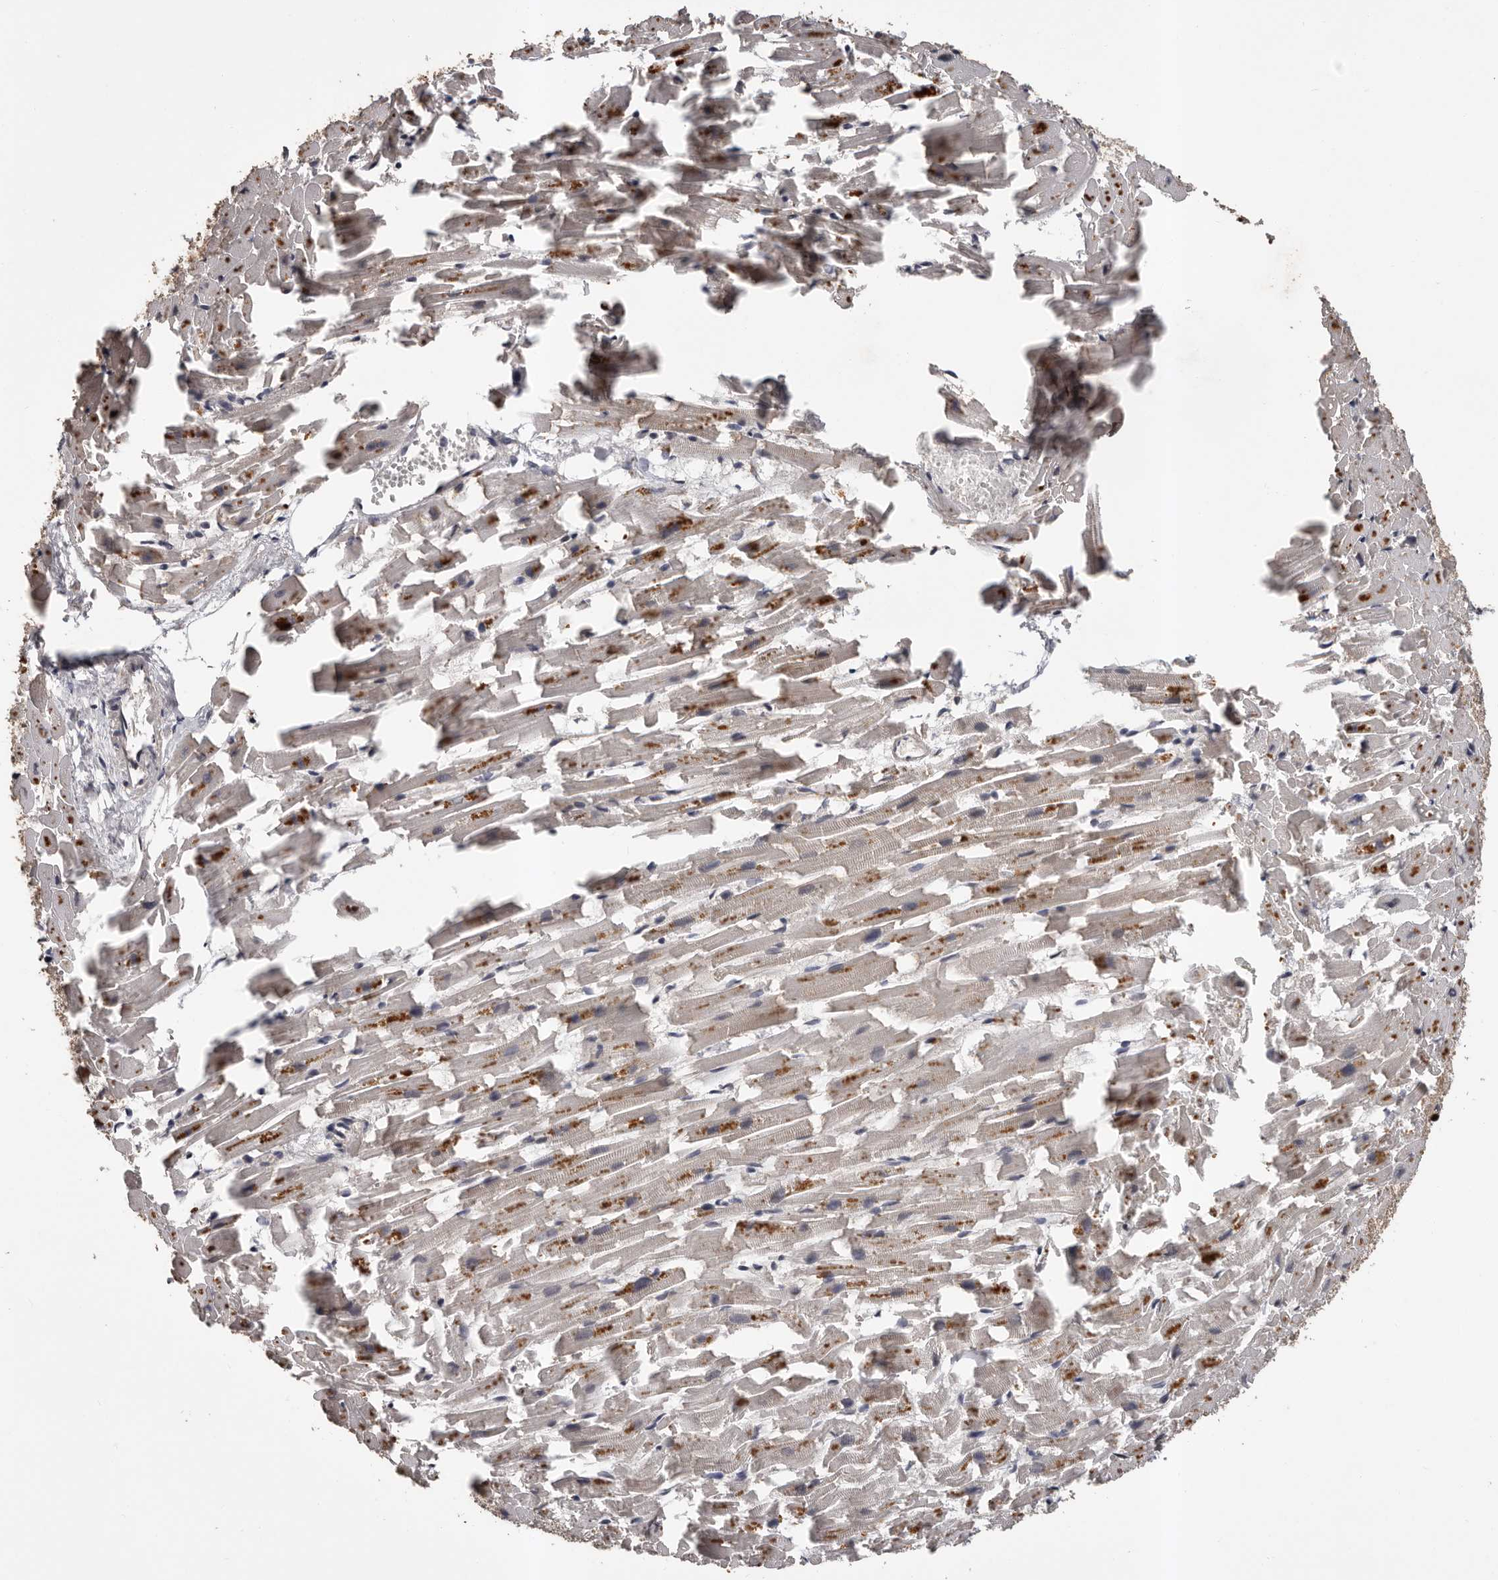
{"staining": {"intensity": "moderate", "quantity": ">75%", "location": "cytoplasmic/membranous"}, "tissue": "heart muscle", "cell_type": "Cardiomyocytes", "image_type": "normal", "snomed": [{"axis": "morphology", "description": "Normal tissue, NOS"}, {"axis": "topography", "description": "Heart"}], "caption": "The image demonstrates a brown stain indicating the presence of a protein in the cytoplasmic/membranous of cardiomyocytes in heart muscle.", "gene": "VPS37A", "patient": {"sex": "female", "age": 64}}